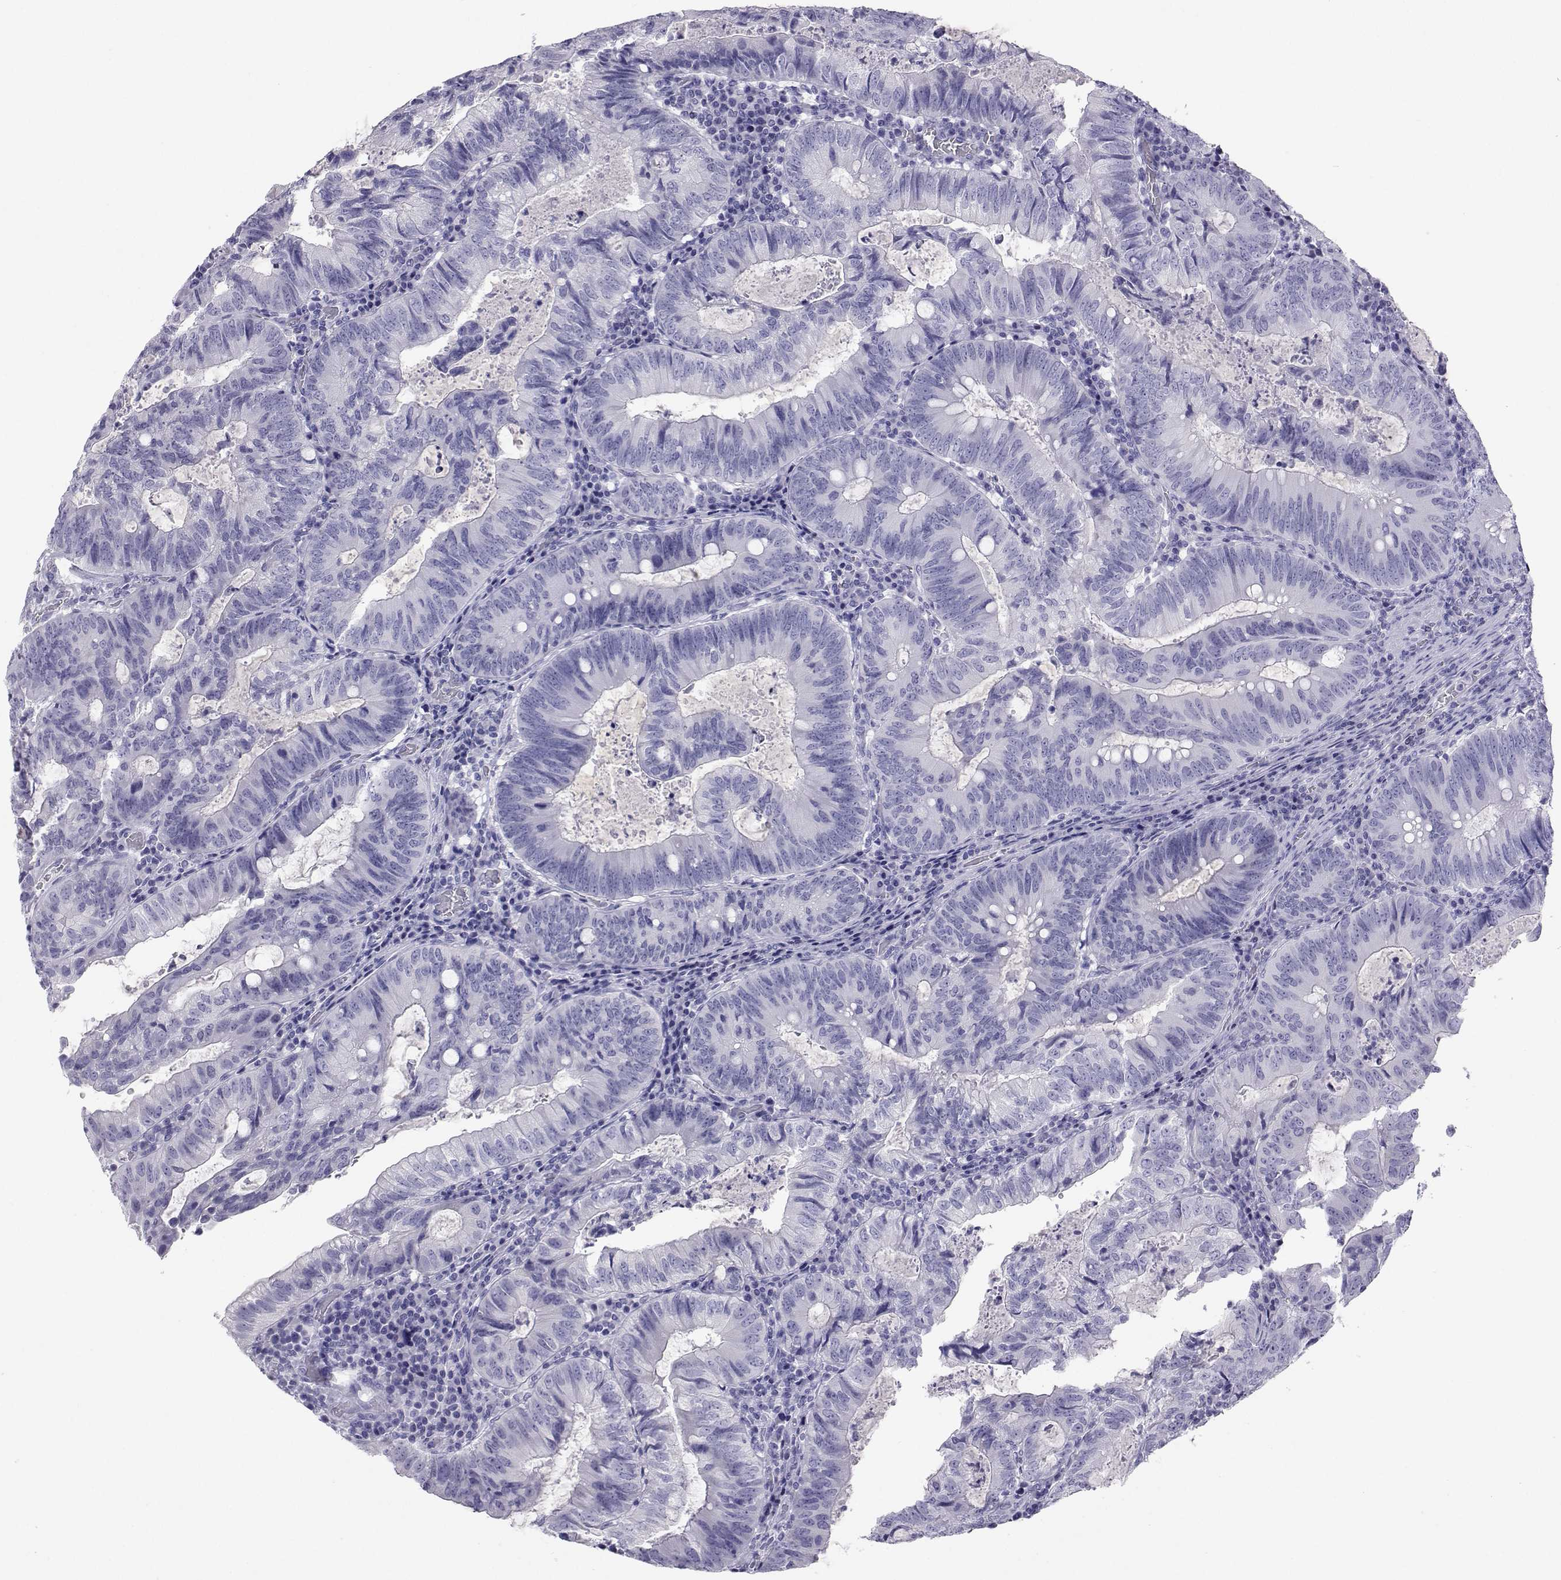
{"staining": {"intensity": "negative", "quantity": "none", "location": "none"}, "tissue": "colorectal cancer", "cell_type": "Tumor cells", "image_type": "cancer", "snomed": [{"axis": "morphology", "description": "Adenocarcinoma, NOS"}, {"axis": "topography", "description": "Colon"}], "caption": "High power microscopy micrograph of an IHC histopathology image of colorectal cancer (adenocarcinoma), revealing no significant positivity in tumor cells.", "gene": "PLIN4", "patient": {"sex": "male", "age": 67}}